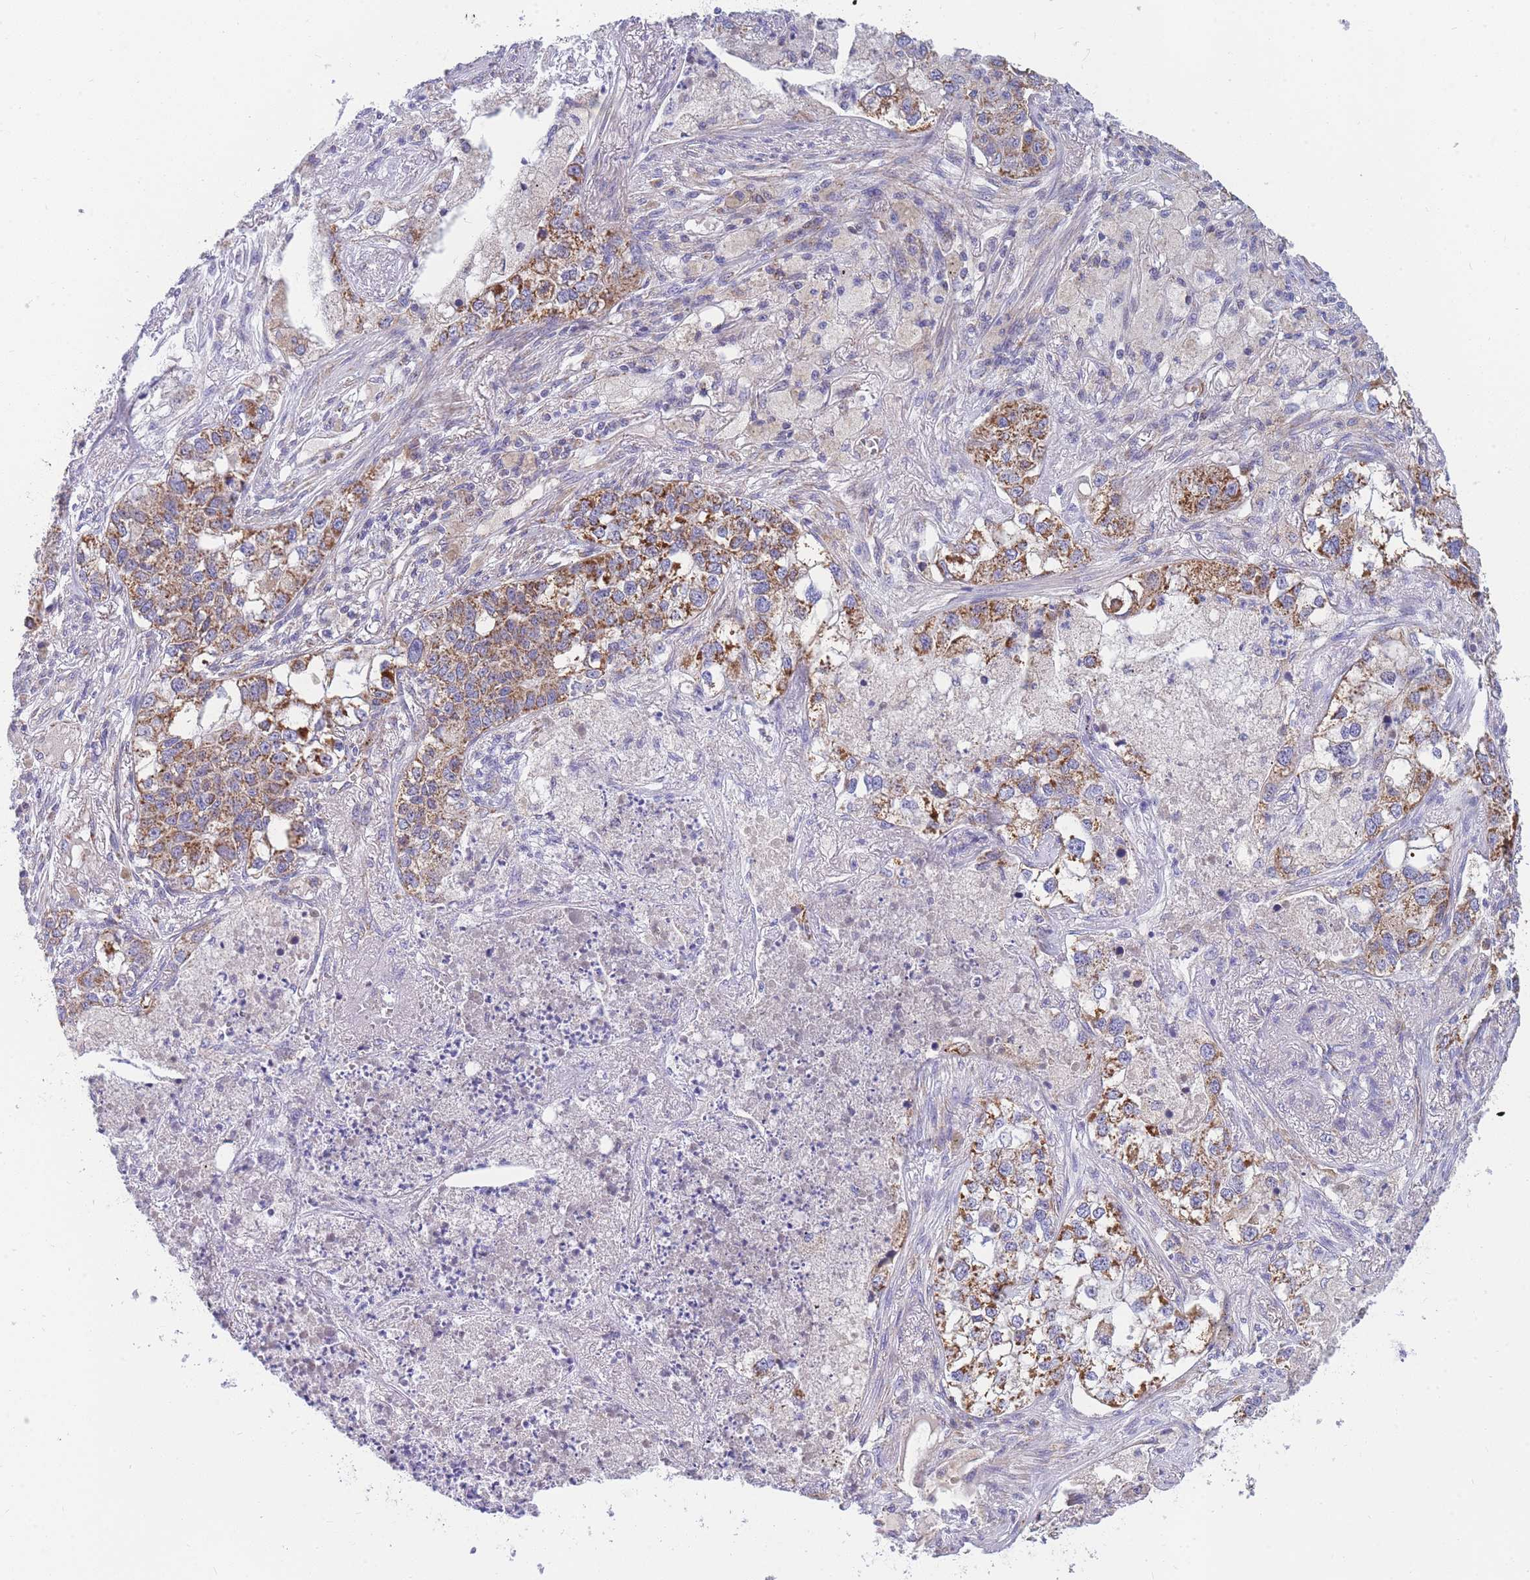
{"staining": {"intensity": "moderate", "quantity": ">75%", "location": "cytoplasmic/membranous"}, "tissue": "lung cancer", "cell_type": "Tumor cells", "image_type": "cancer", "snomed": [{"axis": "morphology", "description": "Adenocarcinoma, NOS"}, {"axis": "topography", "description": "Lung"}], "caption": "Tumor cells demonstrate moderate cytoplasmic/membranous expression in about >75% of cells in lung adenocarcinoma. Nuclei are stained in blue.", "gene": "MRPS11", "patient": {"sex": "male", "age": 49}}